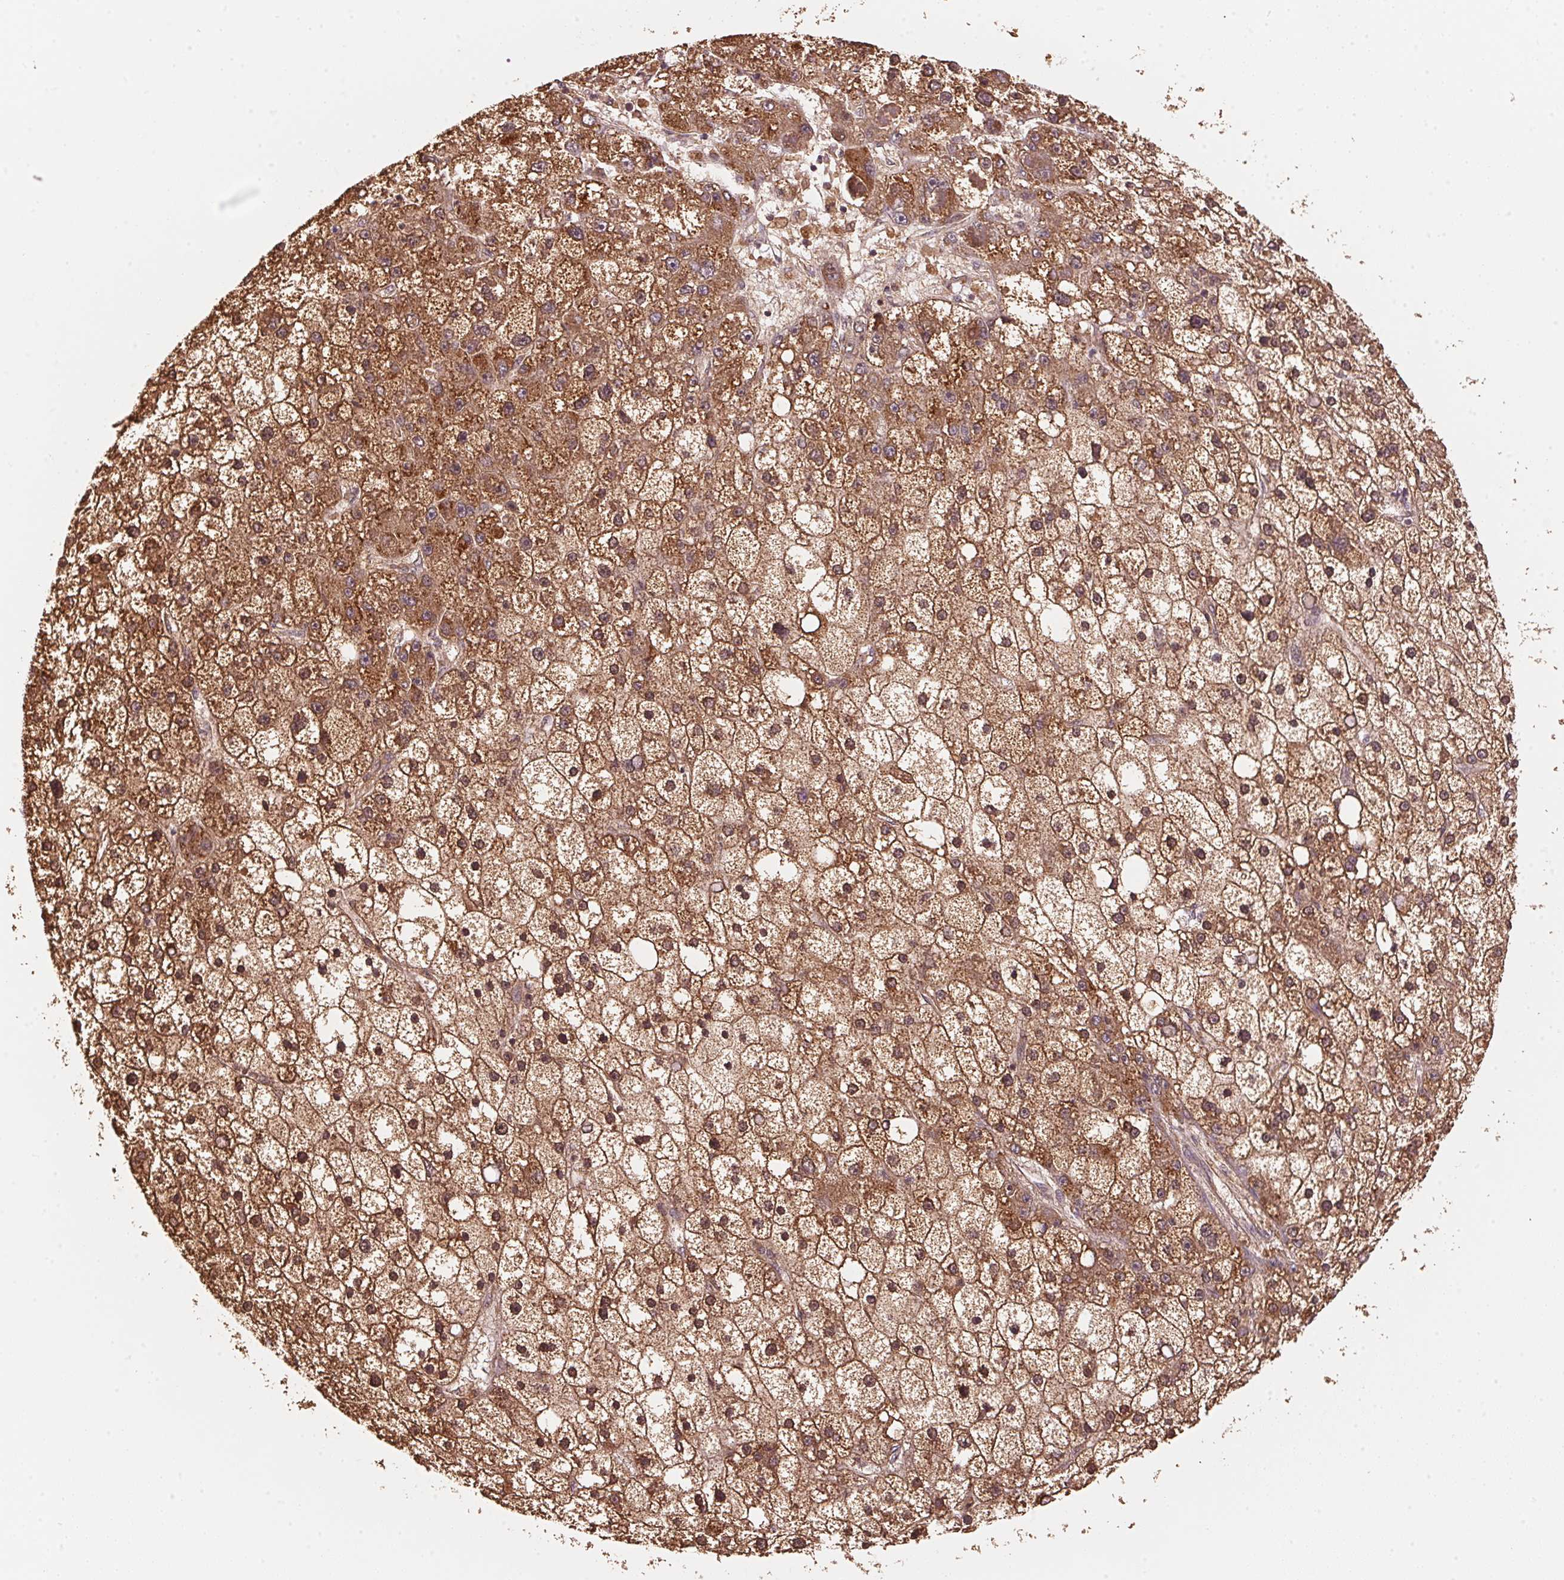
{"staining": {"intensity": "strong", "quantity": ">75%", "location": "cytoplasmic/membranous"}, "tissue": "liver cancer", "cell_type": "Tumor cells", "image_type": "cancer", "snomed": [{"axis": "morphology", "description": "Carcinoma, Hepatocellular, NOS"}, {"axis": "topography", "description": "Liver"}], "caption": "Immunohistochemistry (IHC) micrograph of human liver hepatocellular carcinoma stained for a protein (brown), which reveals high levels of strong cytoplasmic/membranous staining in approximately >75% of tumor cells.", "gene": "ARHGAP6", "patient": {"sex": "male", "age": 67}}